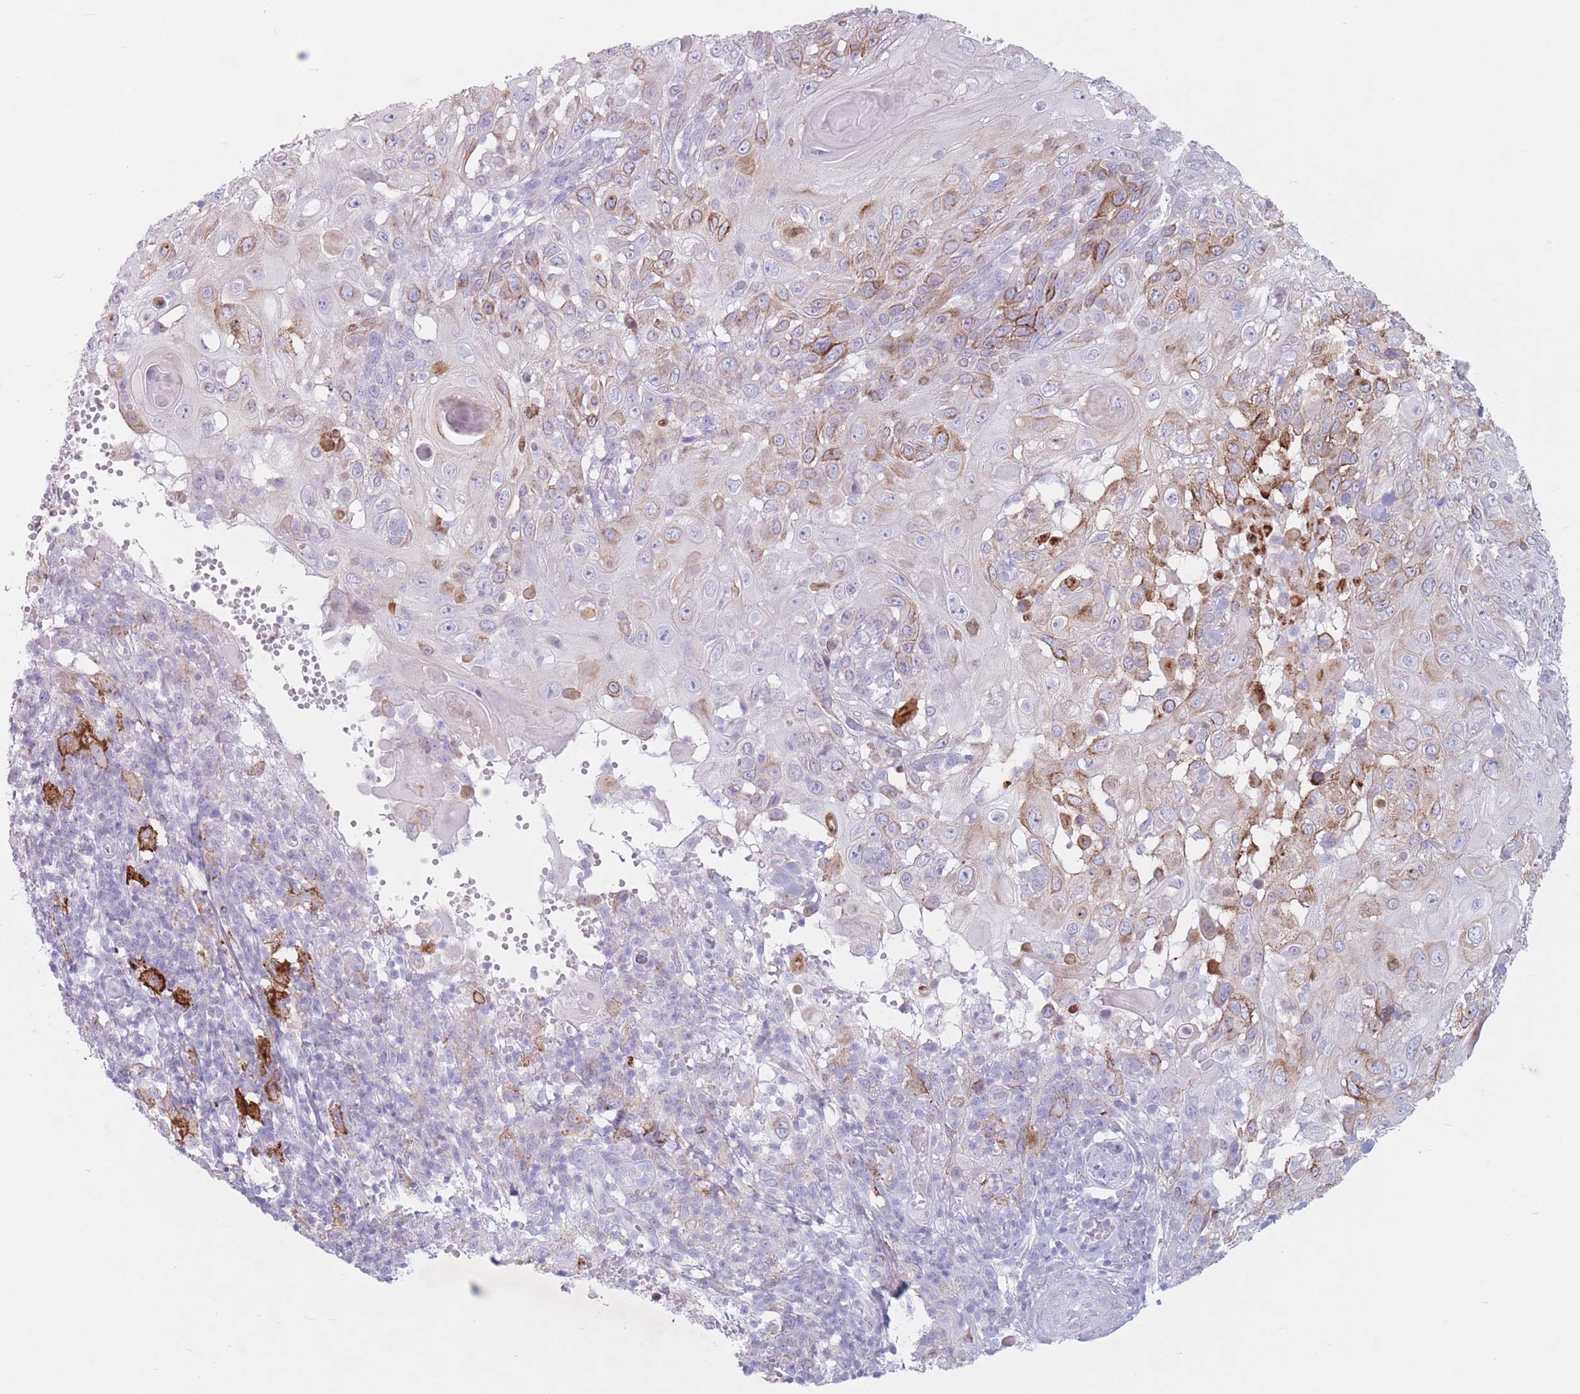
{"staining": {"intensity": "moderate", "quantity": "25%-75%", "location": "cytoplasmic/membranous"}, "tissue": "skin cancer", "cell_type": "Tumor cells", "image_type": "cancer", "snomed": [{"axis": "morphology", "description": "Normal tissue, NOS"}, {"axis": "morphology", "description": "Squamous cell carcinoma, NOS"}, {"axis": "topography", "description": "Skin"}, {"axis": "topography", "description": "Cartilage tissue"}], "caption": "Moderate cytoplasmic/membranous positivity for a protein is appreciated in about 25%-75% of tumor cells of squamous cell carcinoma (skin) using immunohistochemistry (IHC).", "gene": "ST3GAL5", "patient": {"sex": "female", "age": 79}}